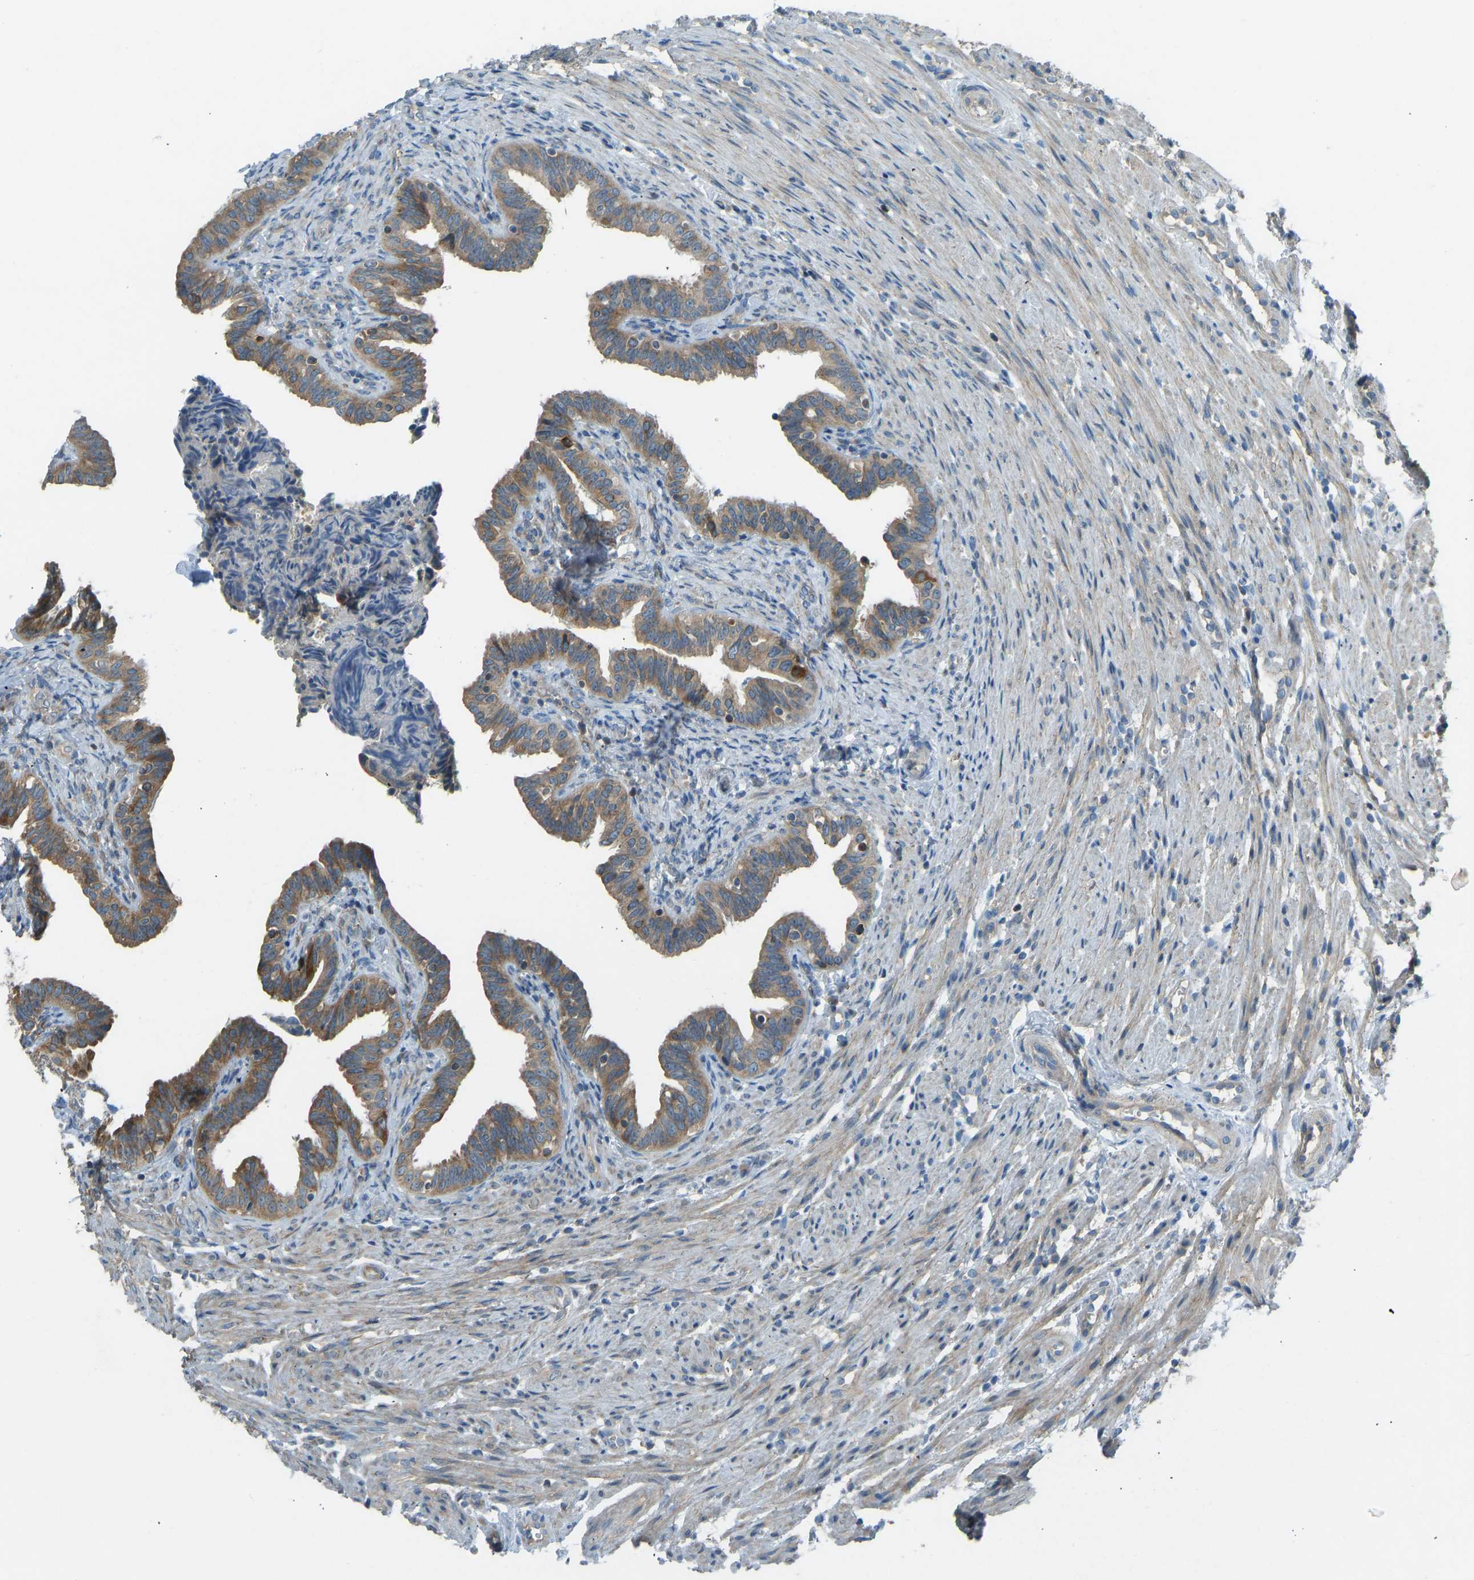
{"staining": {"intensity": "moderate", "quantity": ">75%", "location": "cytoplasmic/membranous"}, "tissue": "fallopian tube", "cell_type": "Glandular cells", "image_type": "normal", "snomed": [{"axis": "morphology", "description": "Normal tissue, NOS"}, {"axis": "topography", "description": "Fallopian tube"}, {"axis": "topography", "description": "Placenta"}], "caption": "A brown stain shows moderate cytoplasmic/membranous staining of a protein in glandular cells of benign fallopian tube. (DAB IHC with brightfield microscopy, high magnification).", "gene": "STAU2", "patient": {"sex": "female", "age": 34}}